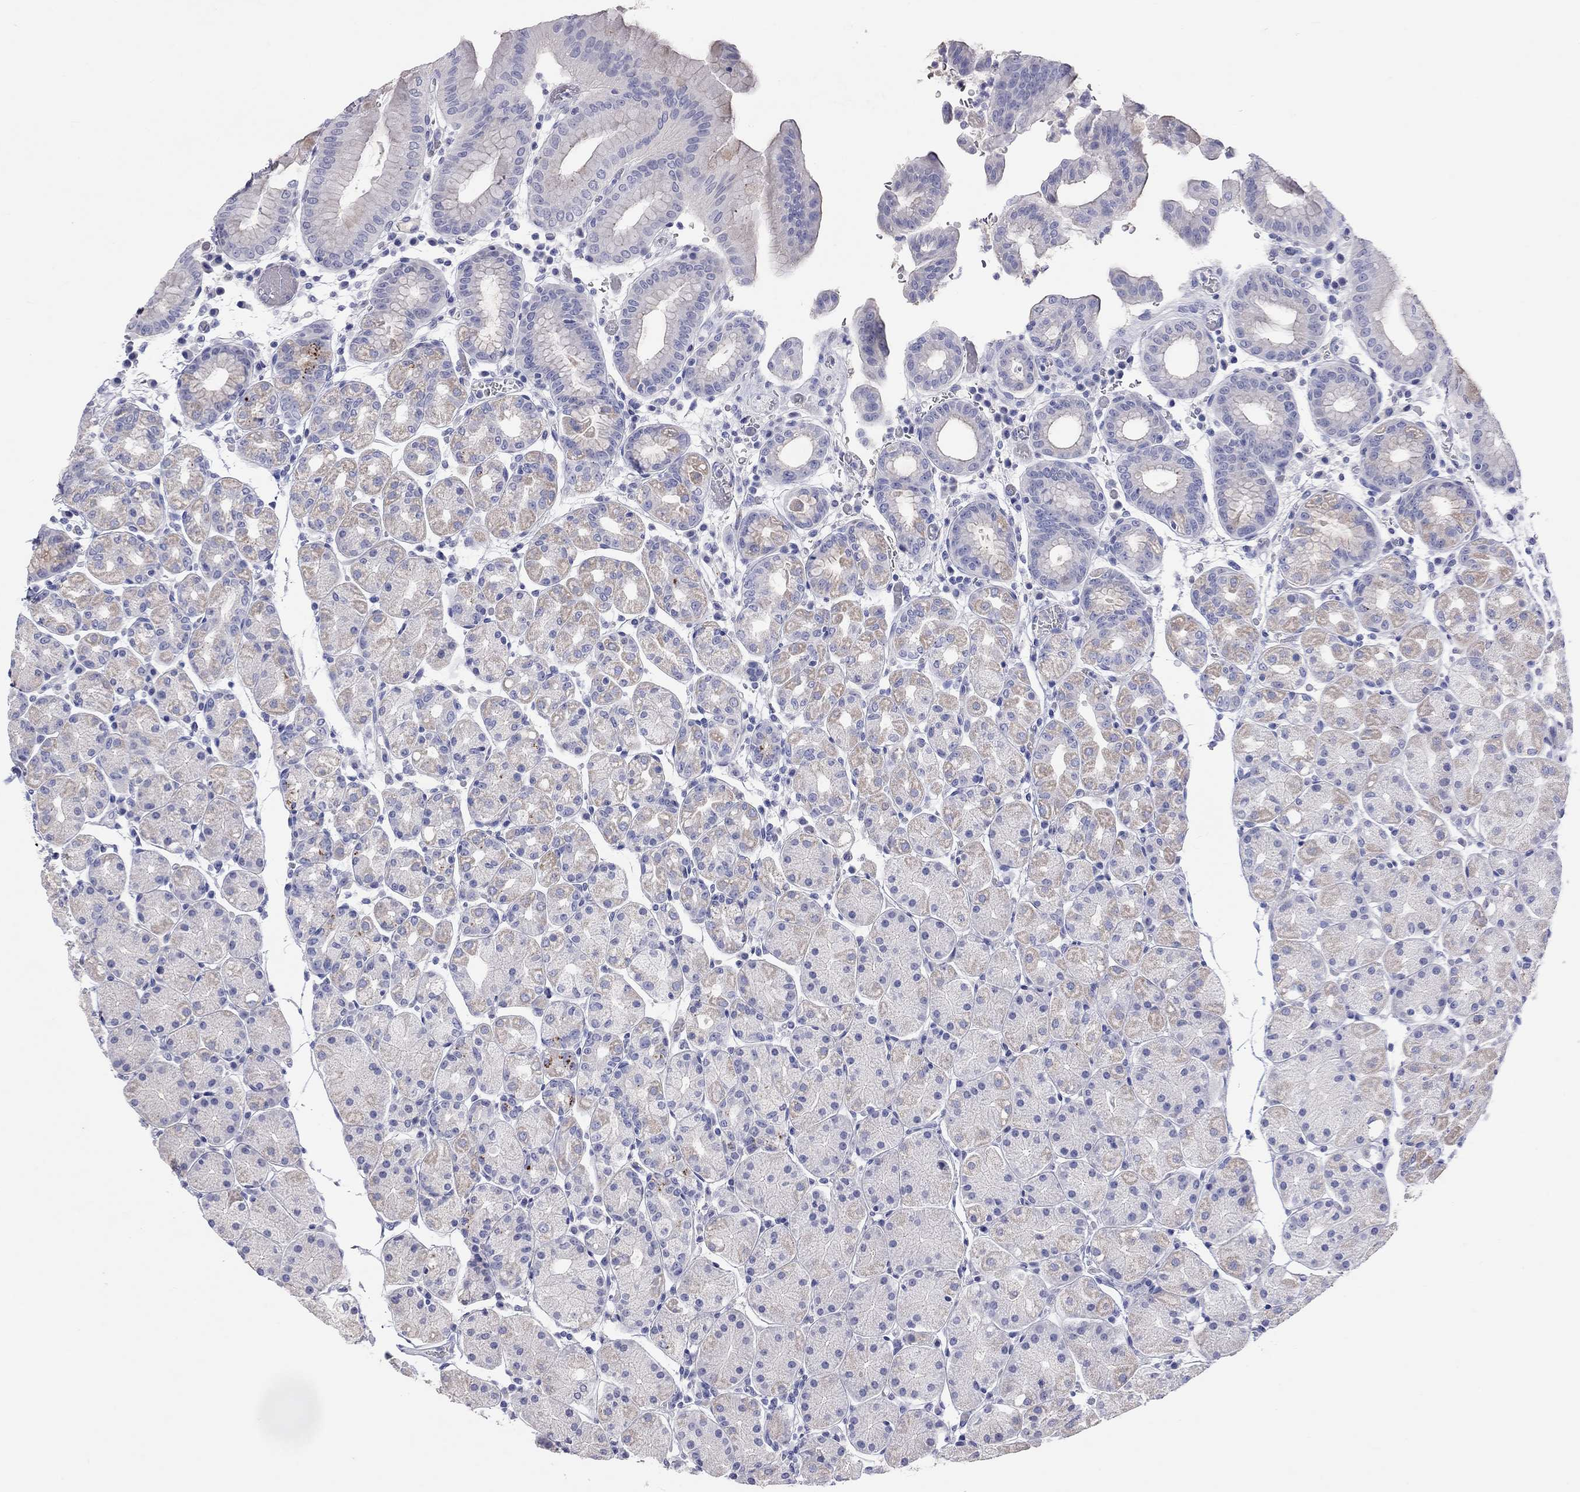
{"staining": {"intensity": "negative", "quantity": "none", "location": "none"}, "tissue": "stomach", "cell_type": "Glandular cells", "image_type": "normal", "snomed": [{"axis": "morphology", "description": "Normal tissue, NOS"}, {"axis": "topography", "description": "Stomach"}], "caption": "DAB immunohistochemical staining of unremarkable human stomach shows no significant expression in glandular cells.", "gene": "PCDHGC5", "patient": {"sex": "male", "age": 54}}